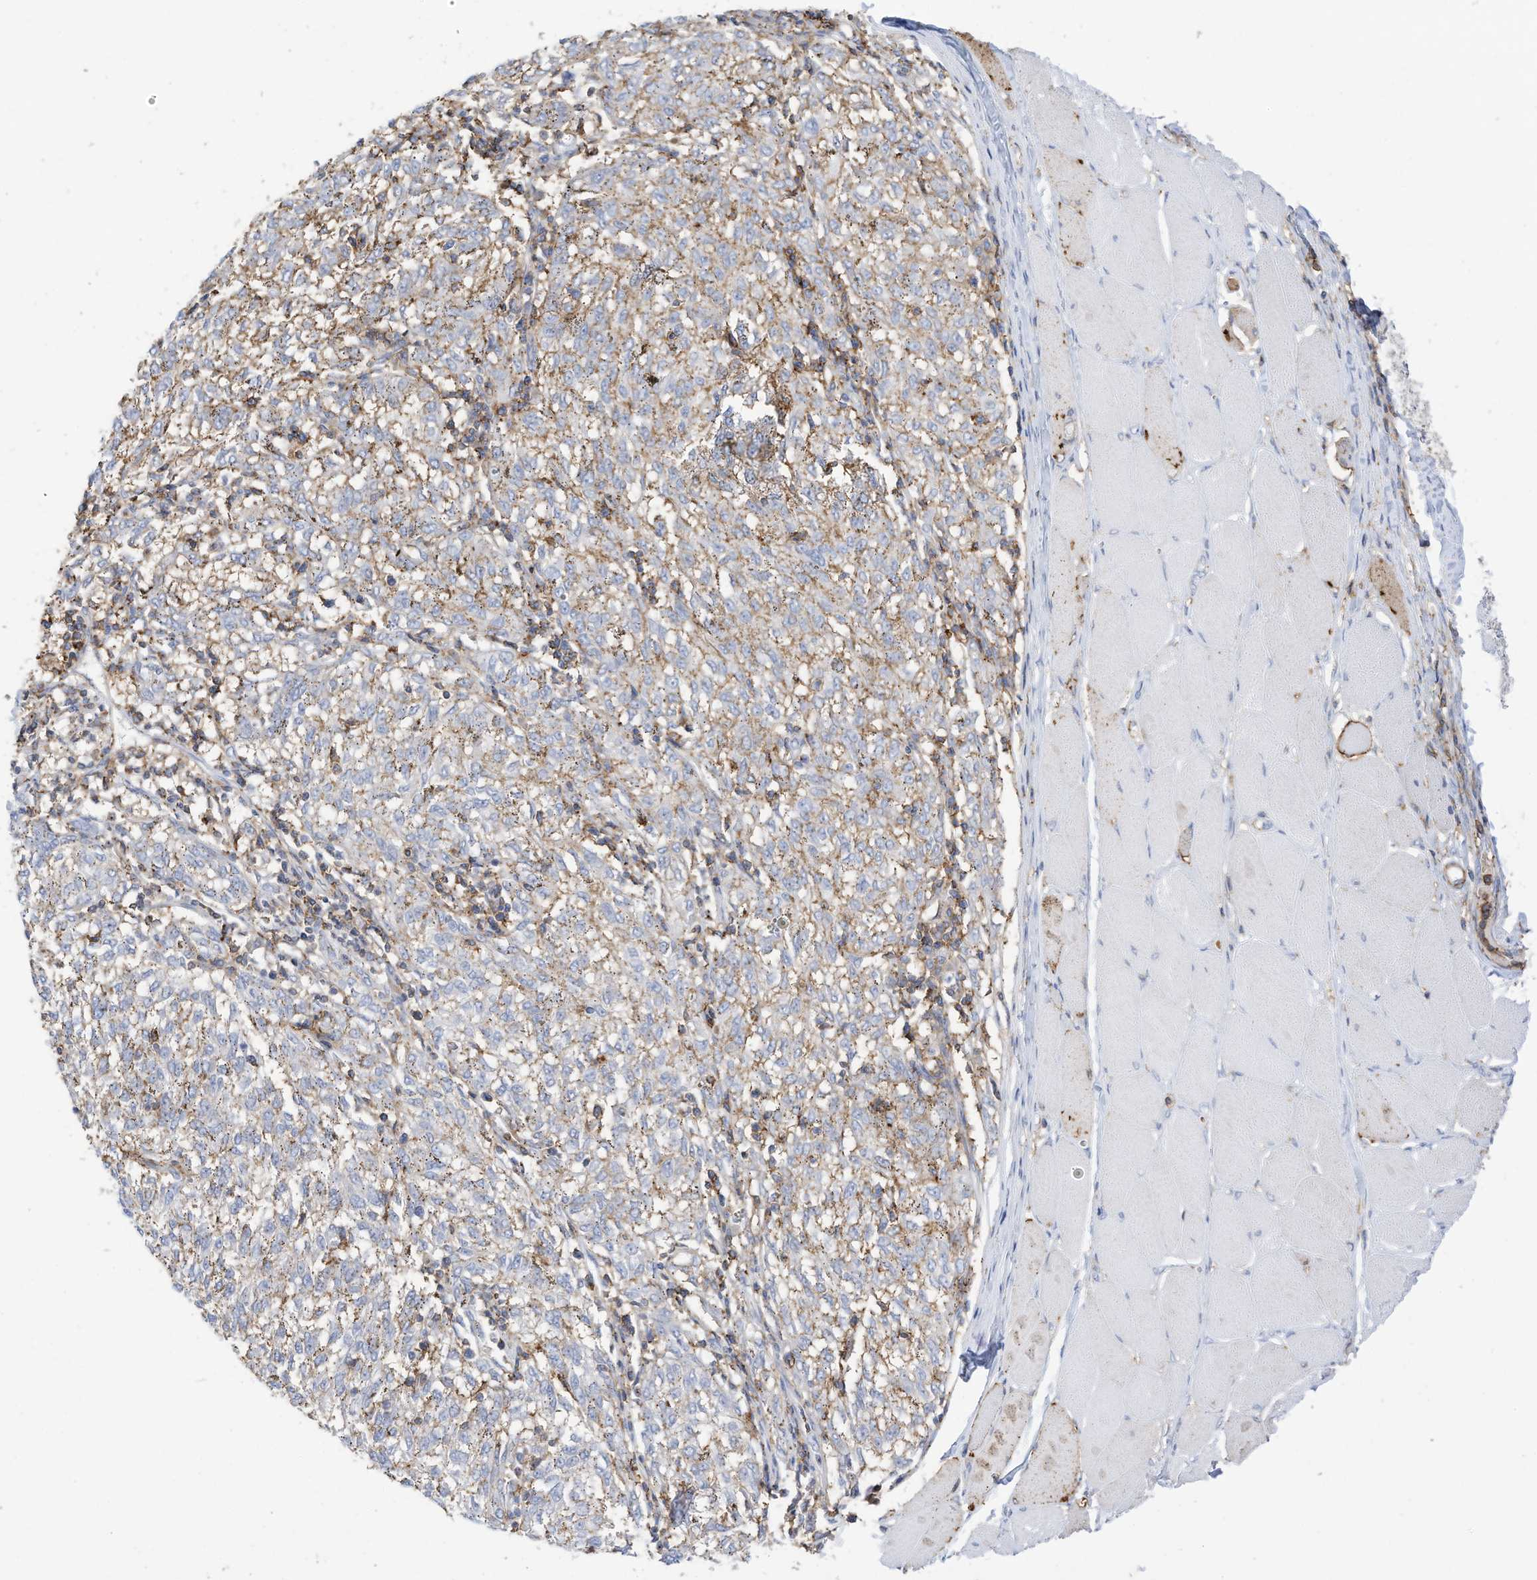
{"staining": {"intensity": "negative", "quantity": "none", "location": "none"}, "tissue": "melanoma", "cell_type": "Tumor cells", "image_type": "cancer", "snomed": [{"axis": "morphology", "description": "Malignant melanoma, NOS"}, {"axis": "topography", "description": "Skin"}], "caption": "Tumor cells show no significant staining in melanoma.", "gene": "TXNDC9", "patient": {"sex": "female", "age": 72}}